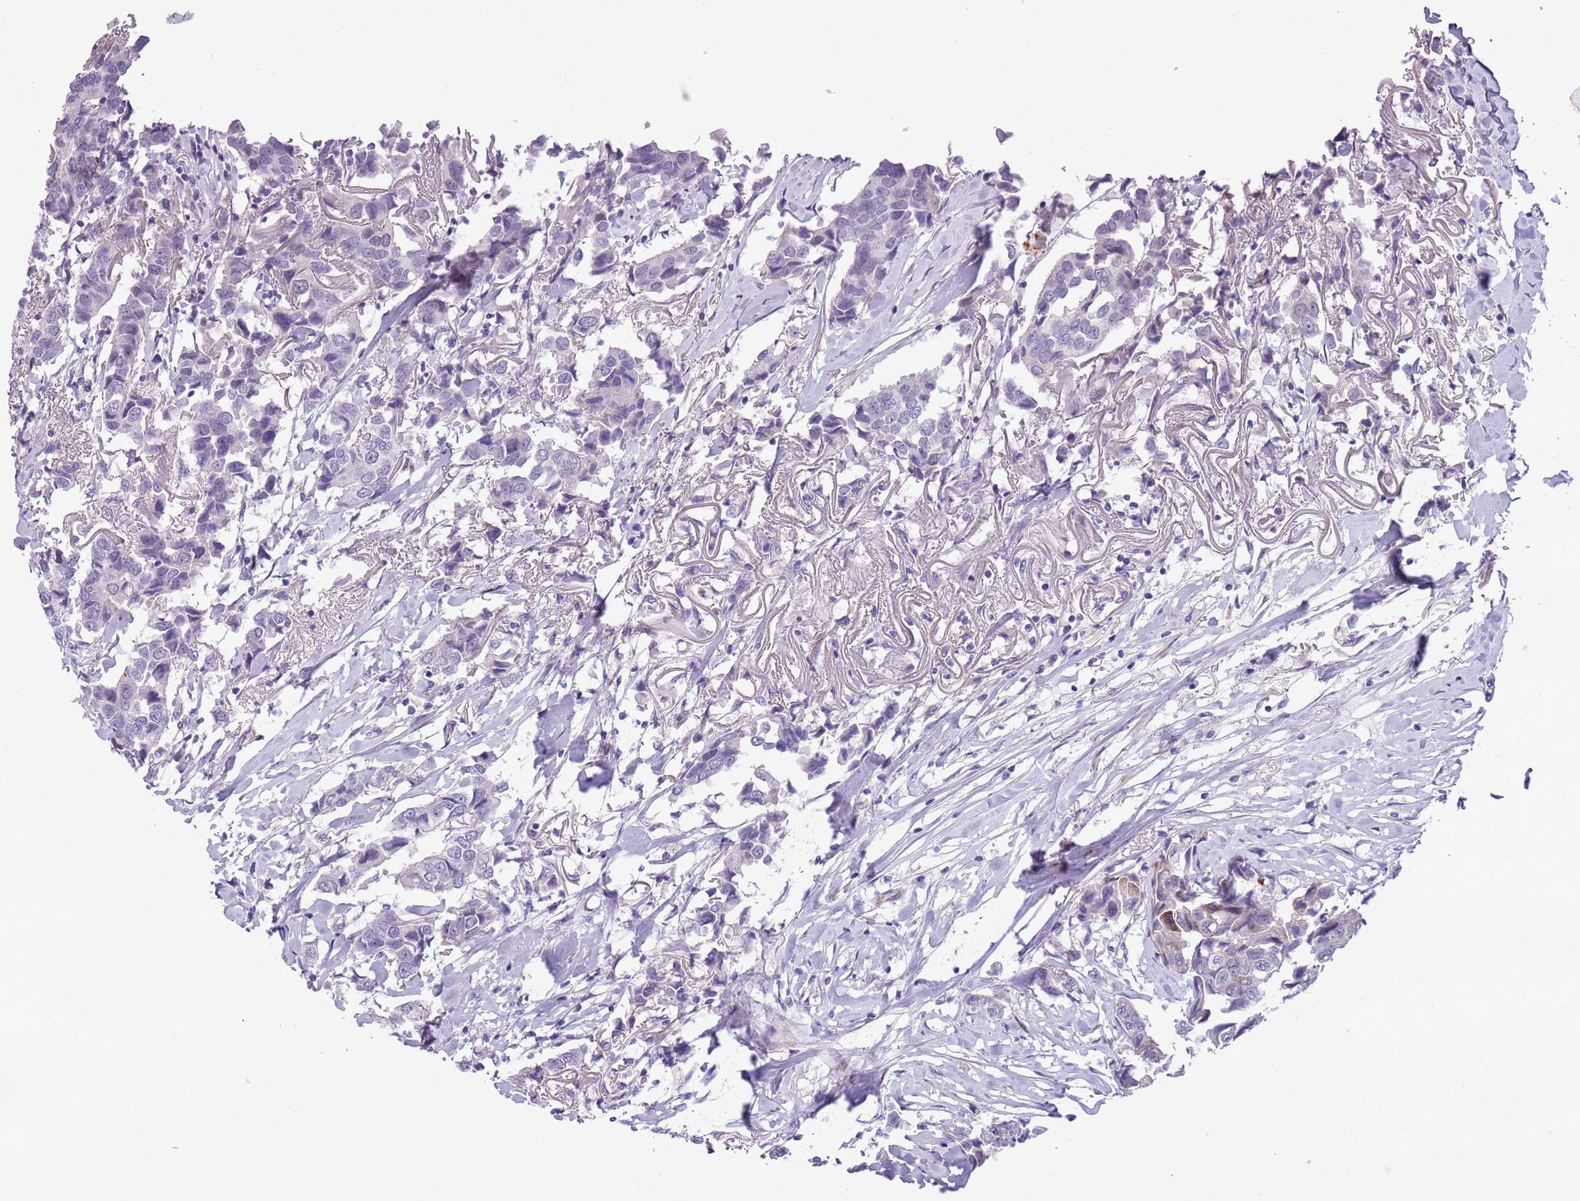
{"staining": {"intensity": "negative", "quantity": "none", "location": "none"}, "tissue": "breast cancer", "cell_type": "Tumor cells", "image_type": "cancer", "snomed": [{"axis": "morphology", "description": "Duct carcinoma"}, {"axis": "topography", "description": "Breast"}], "caption": "This is an immunohistochemistry image of breast infiltrating ductal carcinoma. There is no expression in tumor cells.", "gene": "MRPL32", "patient": {"sex": "female", "age": 80}}